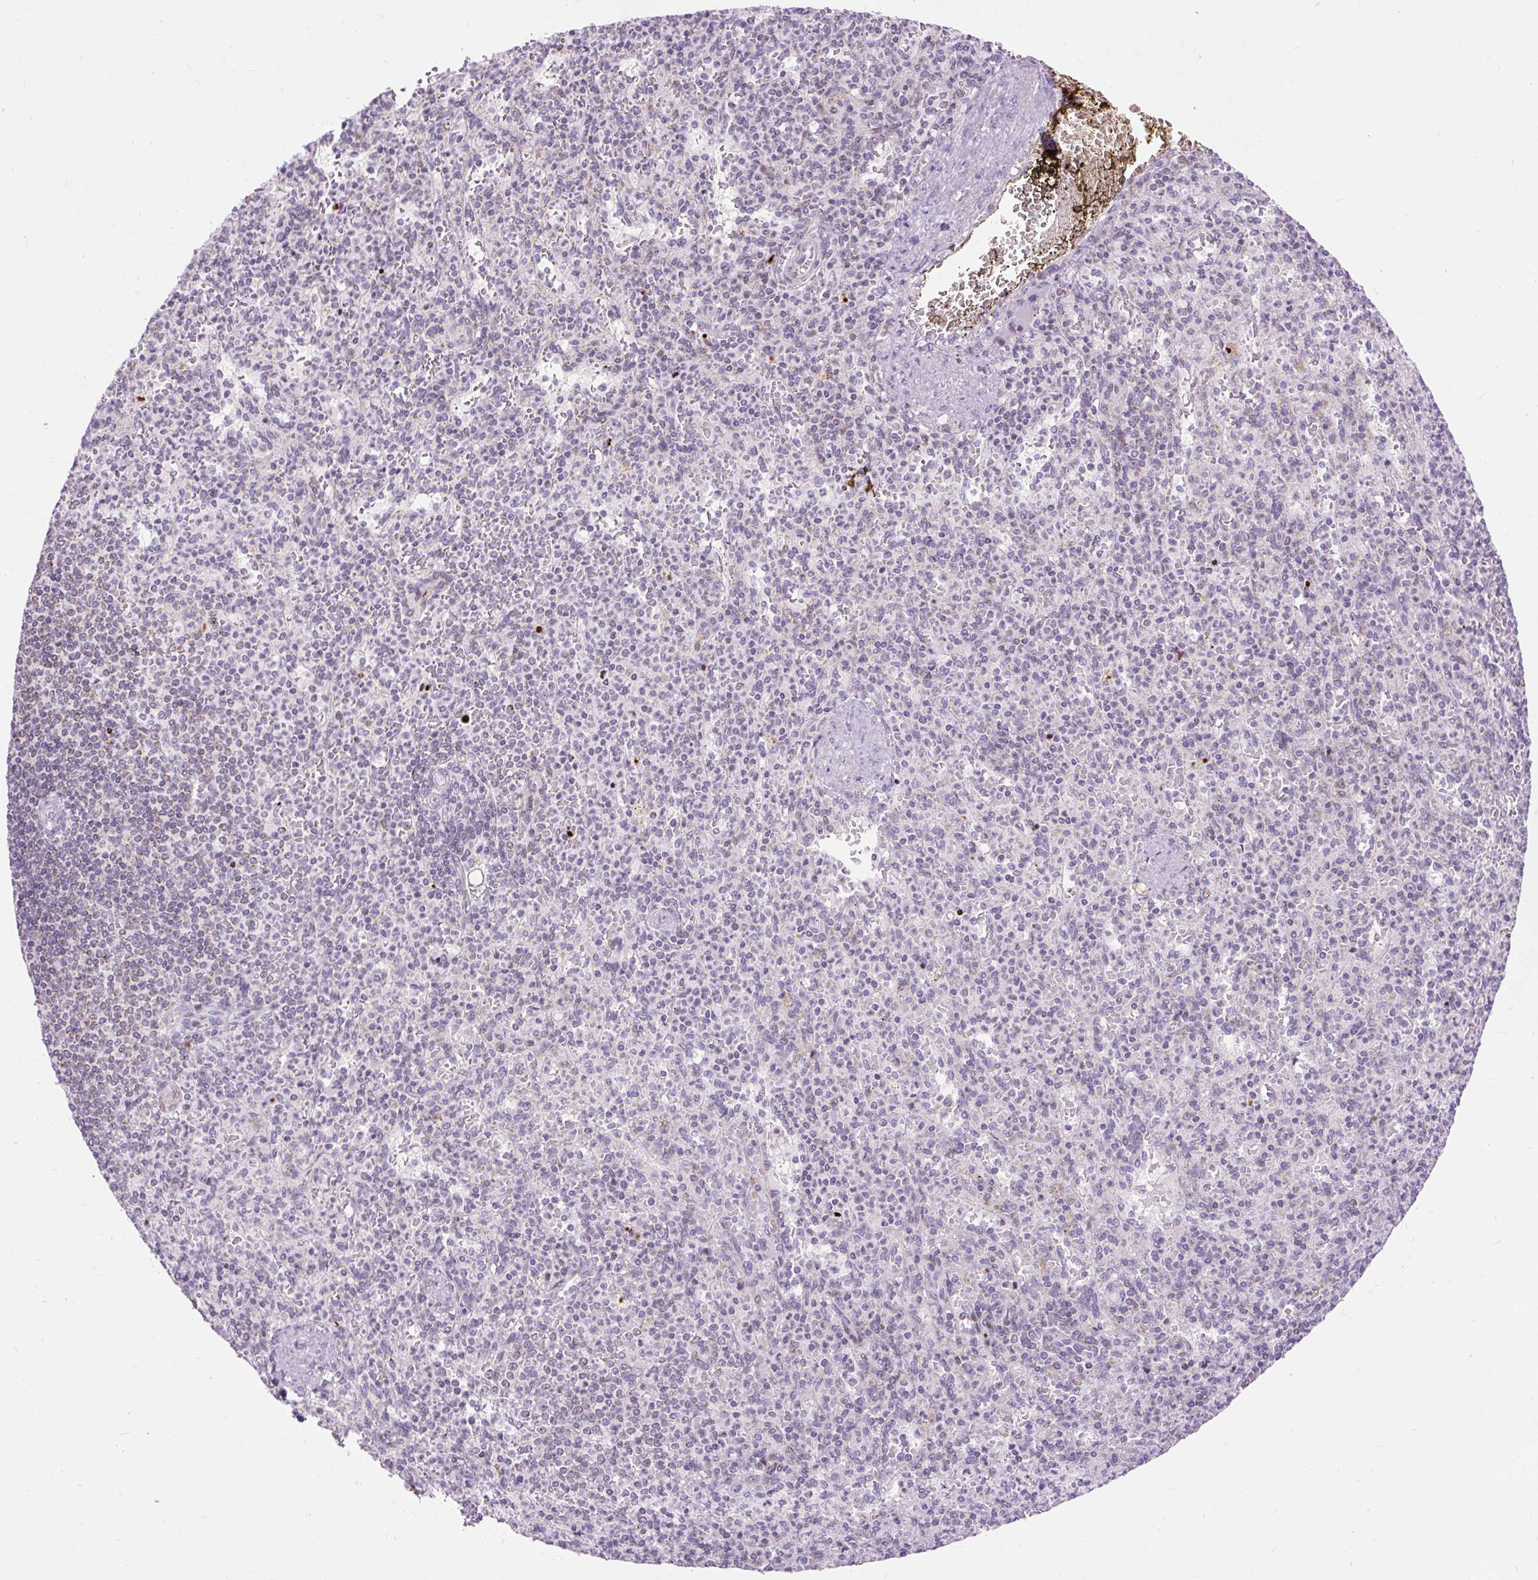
{"staining": {"intensity": "negative", "quantity": "none", "location": "none"}, "tissue": "spleen", "cell_type": "Cells in red pulp", "image_type": "normal", "snomed": [{"axis": "morphology", "description": "Normal tissue, NOS"}, {"axis": "topography", "description": "Spleen"}], "caption": "Normal spleen was stained to show a protein in brown. There is no significant positivity in cells in red pulp.", "gene": "FMC1", "patient": {"sex": "female", "age": 74}}